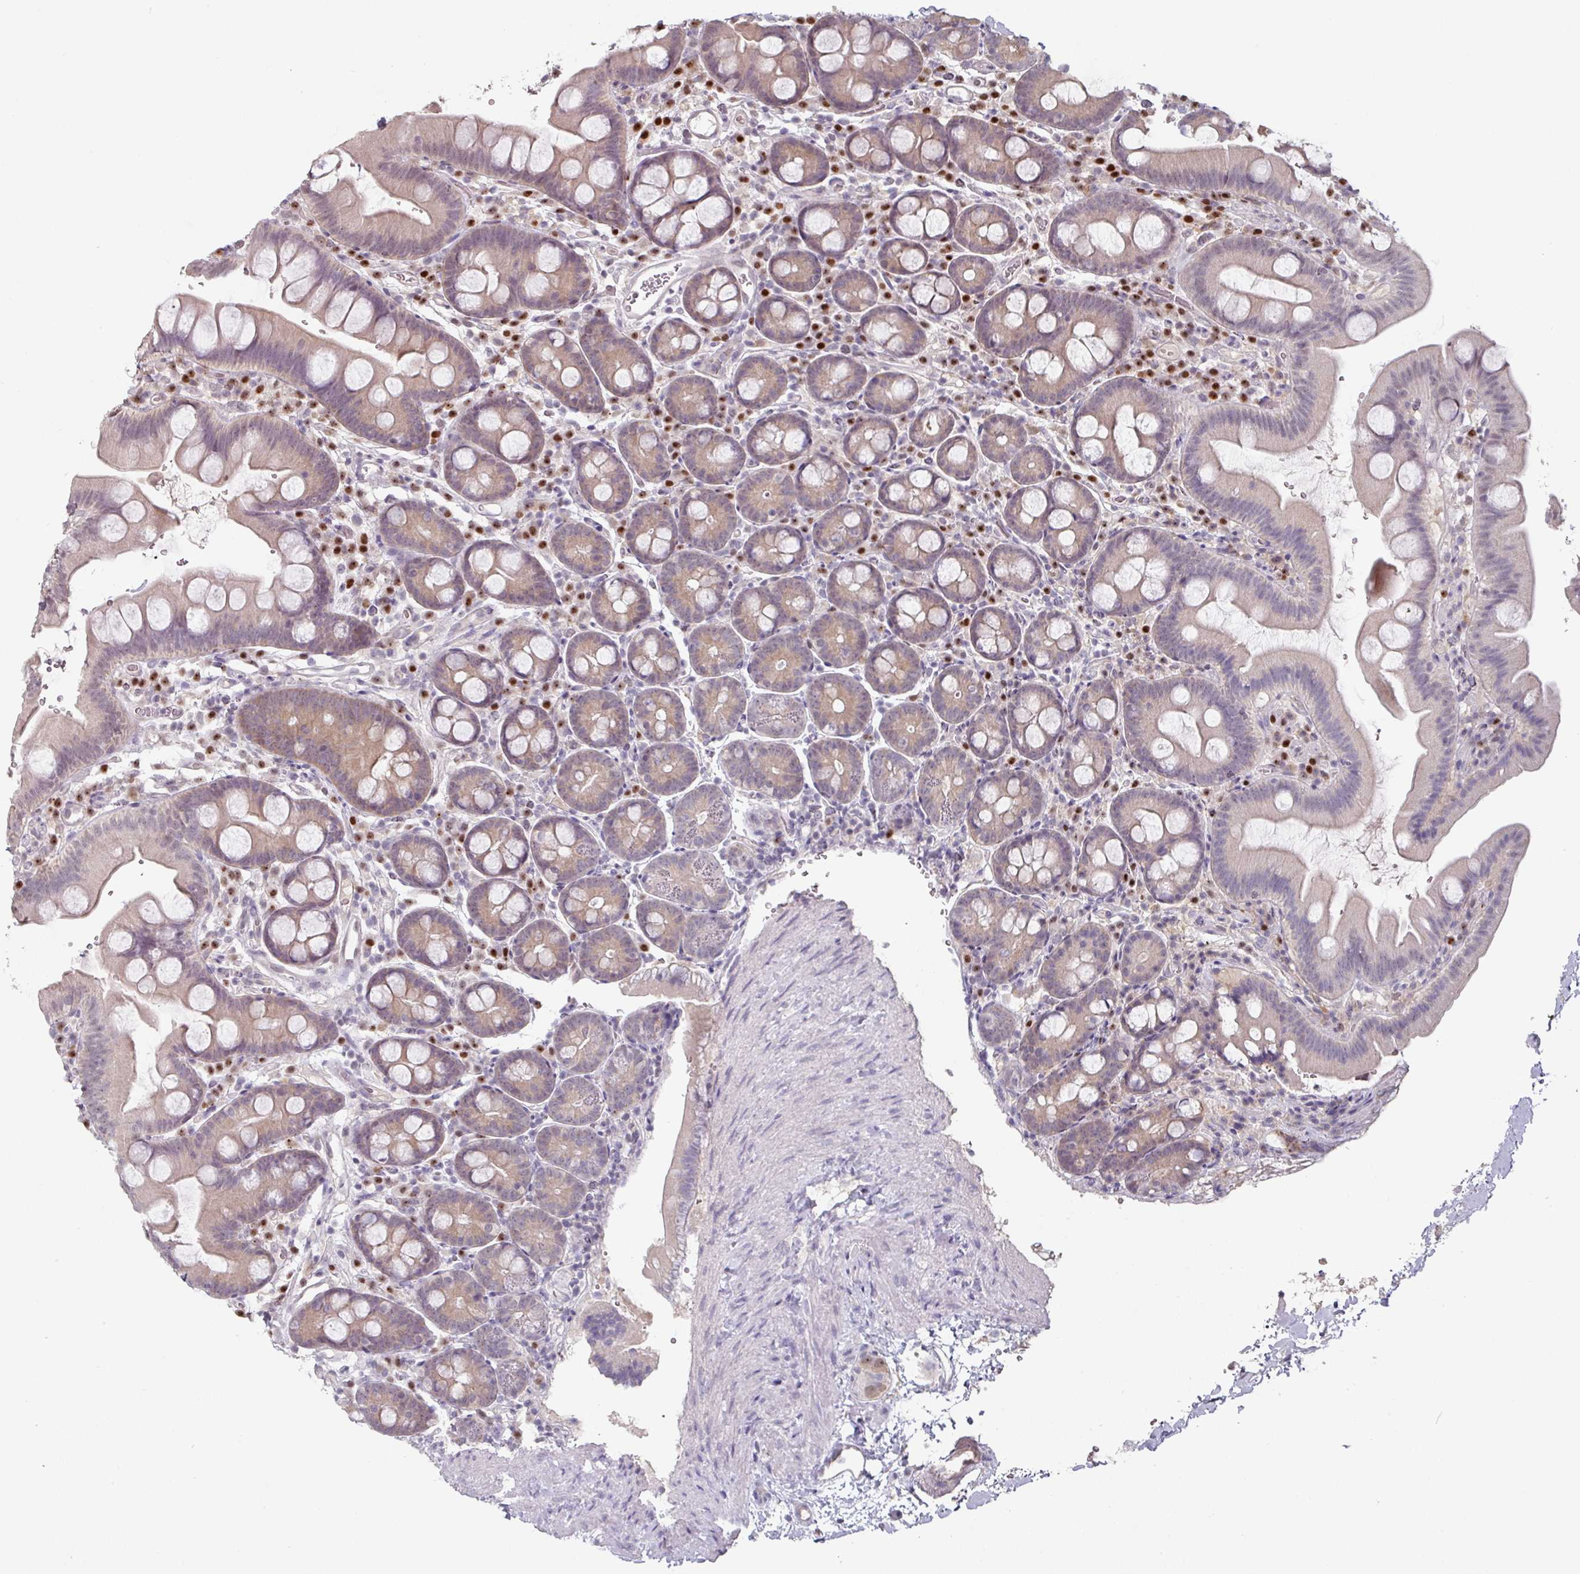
{"staining": {"intensity": "weak", "quantity": "25%-75%", "location": "cytoplasmic/membranous"}, "tissue": "small intestine", "cell_type": "Glandular cells", "image_type": "normal", "snomed": [{"axis": "morphology", "description": "Normal tissue, NOS"}, {"axis": "topography", "description": "Small intestine"}], "caption": "Immunohistochemical staining of unremarkable small intestine demonstrates weak cytoplasmic/membranous protein expression in approximately 25%-75% of glandular cells.", "gene": "ZBTB6", "patient": {"sex": "female", "age": 68}}